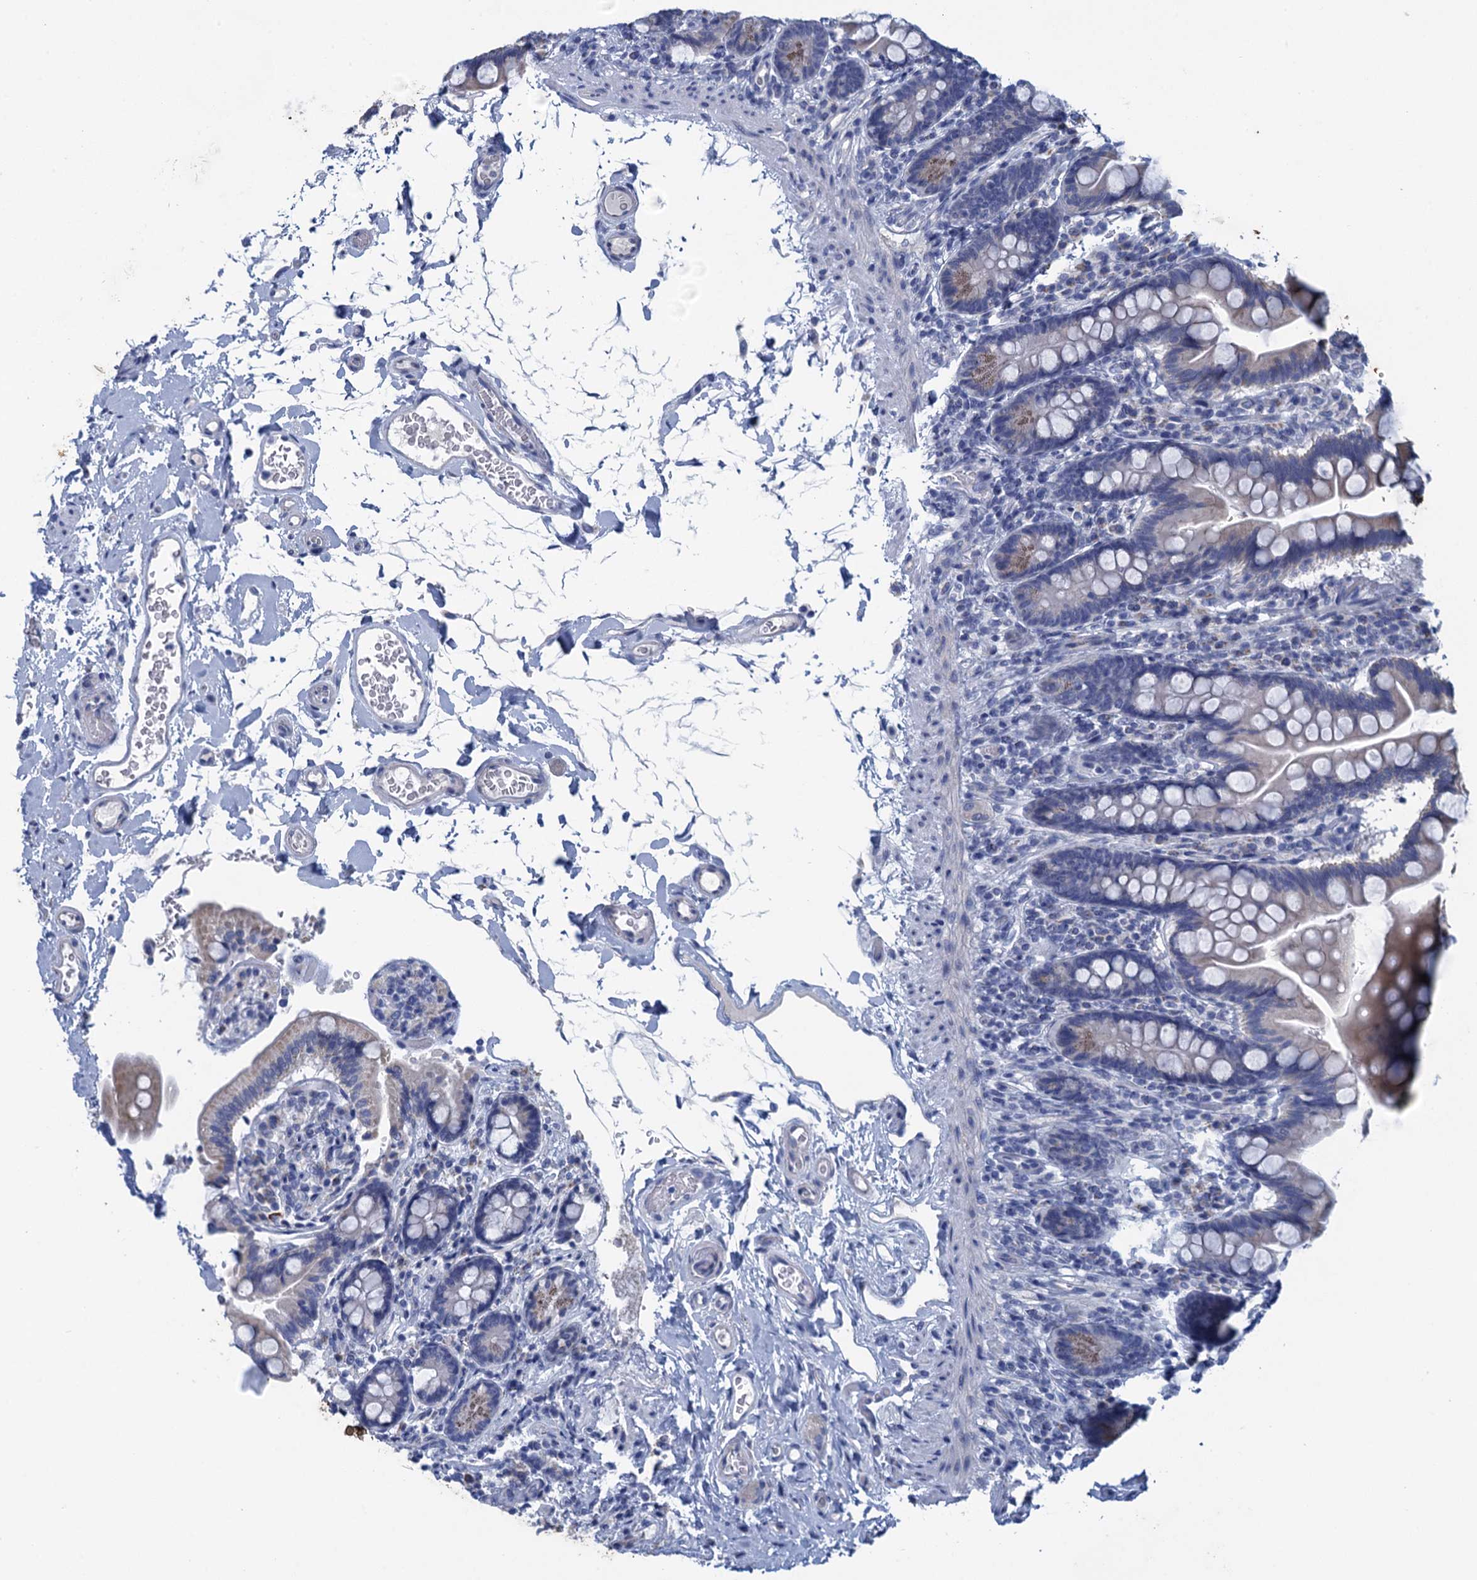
{"staining": {"intensity": "moderate", "quantity": "25%-75%", "location": "cytoplasmic/membranous"}, "tissue": "small intestine", "cell_type": "Glandular cells", "image_type": "normal", "snomed": [{"axis": "morphology", "description": "Normal tissue, NOS"}, {"axis": "topography", "description": "Small intestine"}], "caption": "The photomicrograph demonstrates immunohistochemical staining of normal small intestine. There is moderate cytoplasmic/membranous positivity is appreciated in about 25%-75% of glandular cells.", "gene": "SCEL", "patient": {"sex": "female", "age": 64}}